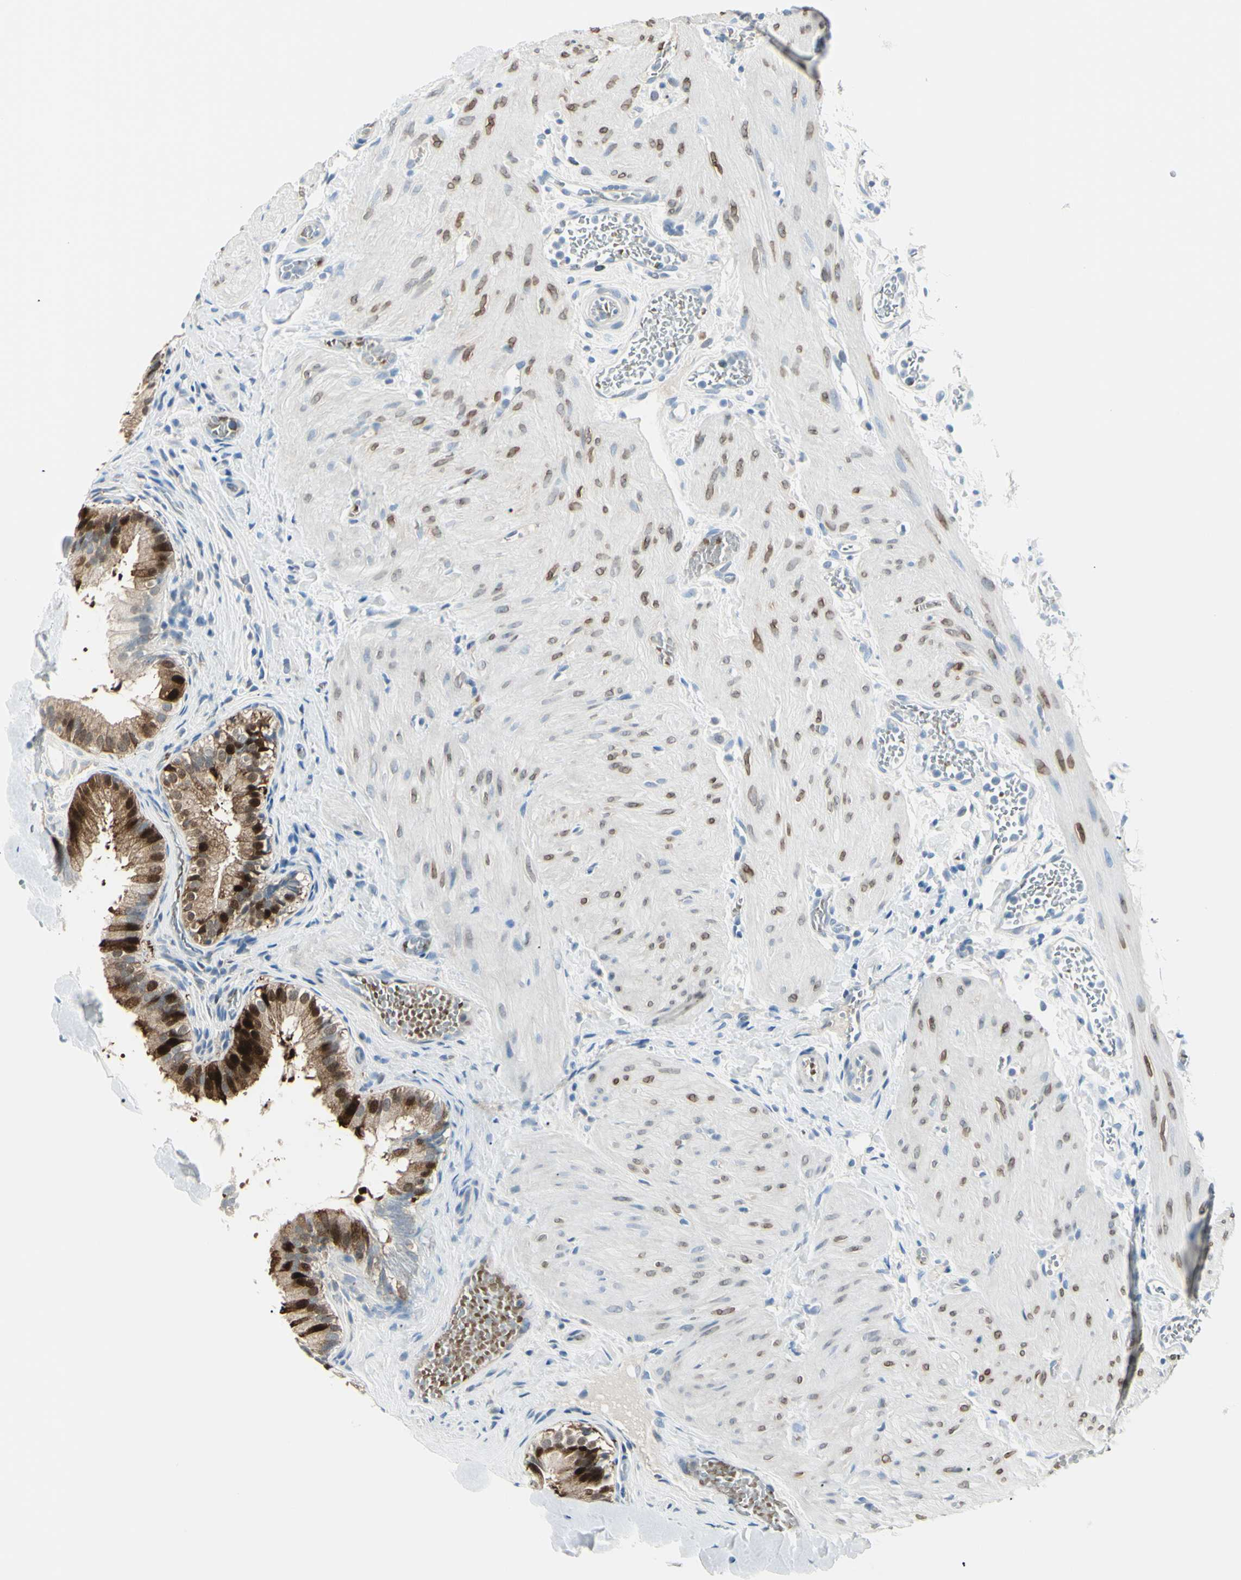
{"staining": {"intensity": "strong", "quantity": ">75%", "location": "cytoplasmic/membranous,nuclear"}, "tissue": "gallbladder", "cell_type": "Glandular cells", "image_type": "normal", "snomed": [{"axis": "morphology", "description": "Normal tissue, NOS"}, {"axis": "topography", "description": "Gallbladder"}], "caption": "Immunohistochemical staining of normal human gallbladder shows >75% levels of strong cytoplasmic/membranous,nuclear protein expression in about >75% of glandular cells.", "gene": "CA2", "patient": {"sex": "female", "age": 26}}